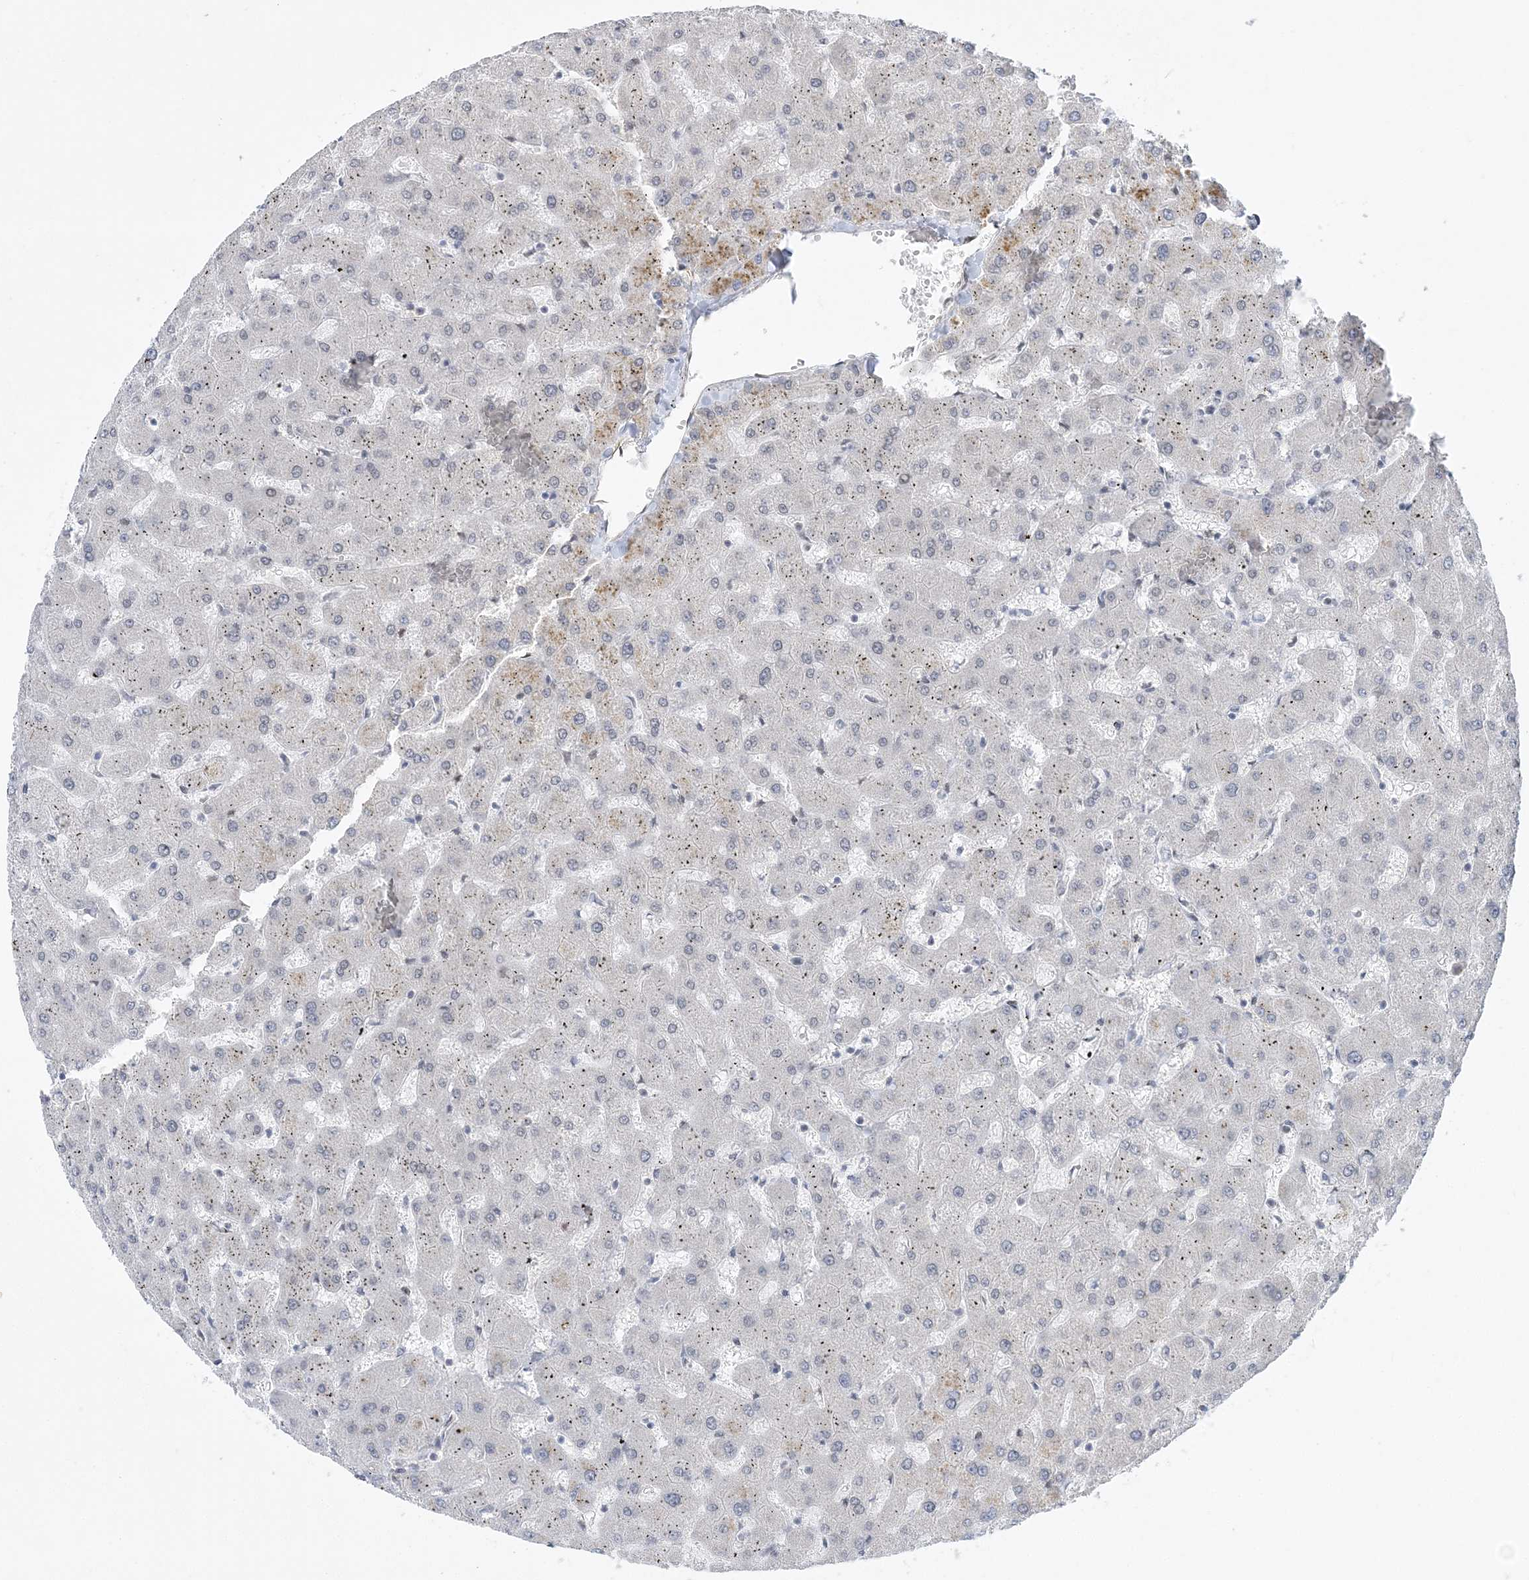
{"staining": {"intensity": "negative", "quantity": "none", "location": "none"}, "tissue": "liver", "cell_type": "Cholangiocytes", "image_type": "normal", "snomed": [{"axis": "morphology", "description": "Normal tissue, NOS"}, {"axis": "topography", "description": "Liver"}], "caption": "Cholangiocytes show no significant protein positivity in normal liver.", "gene": "WAC", "patient": {"sex": "female", "age": 63}}